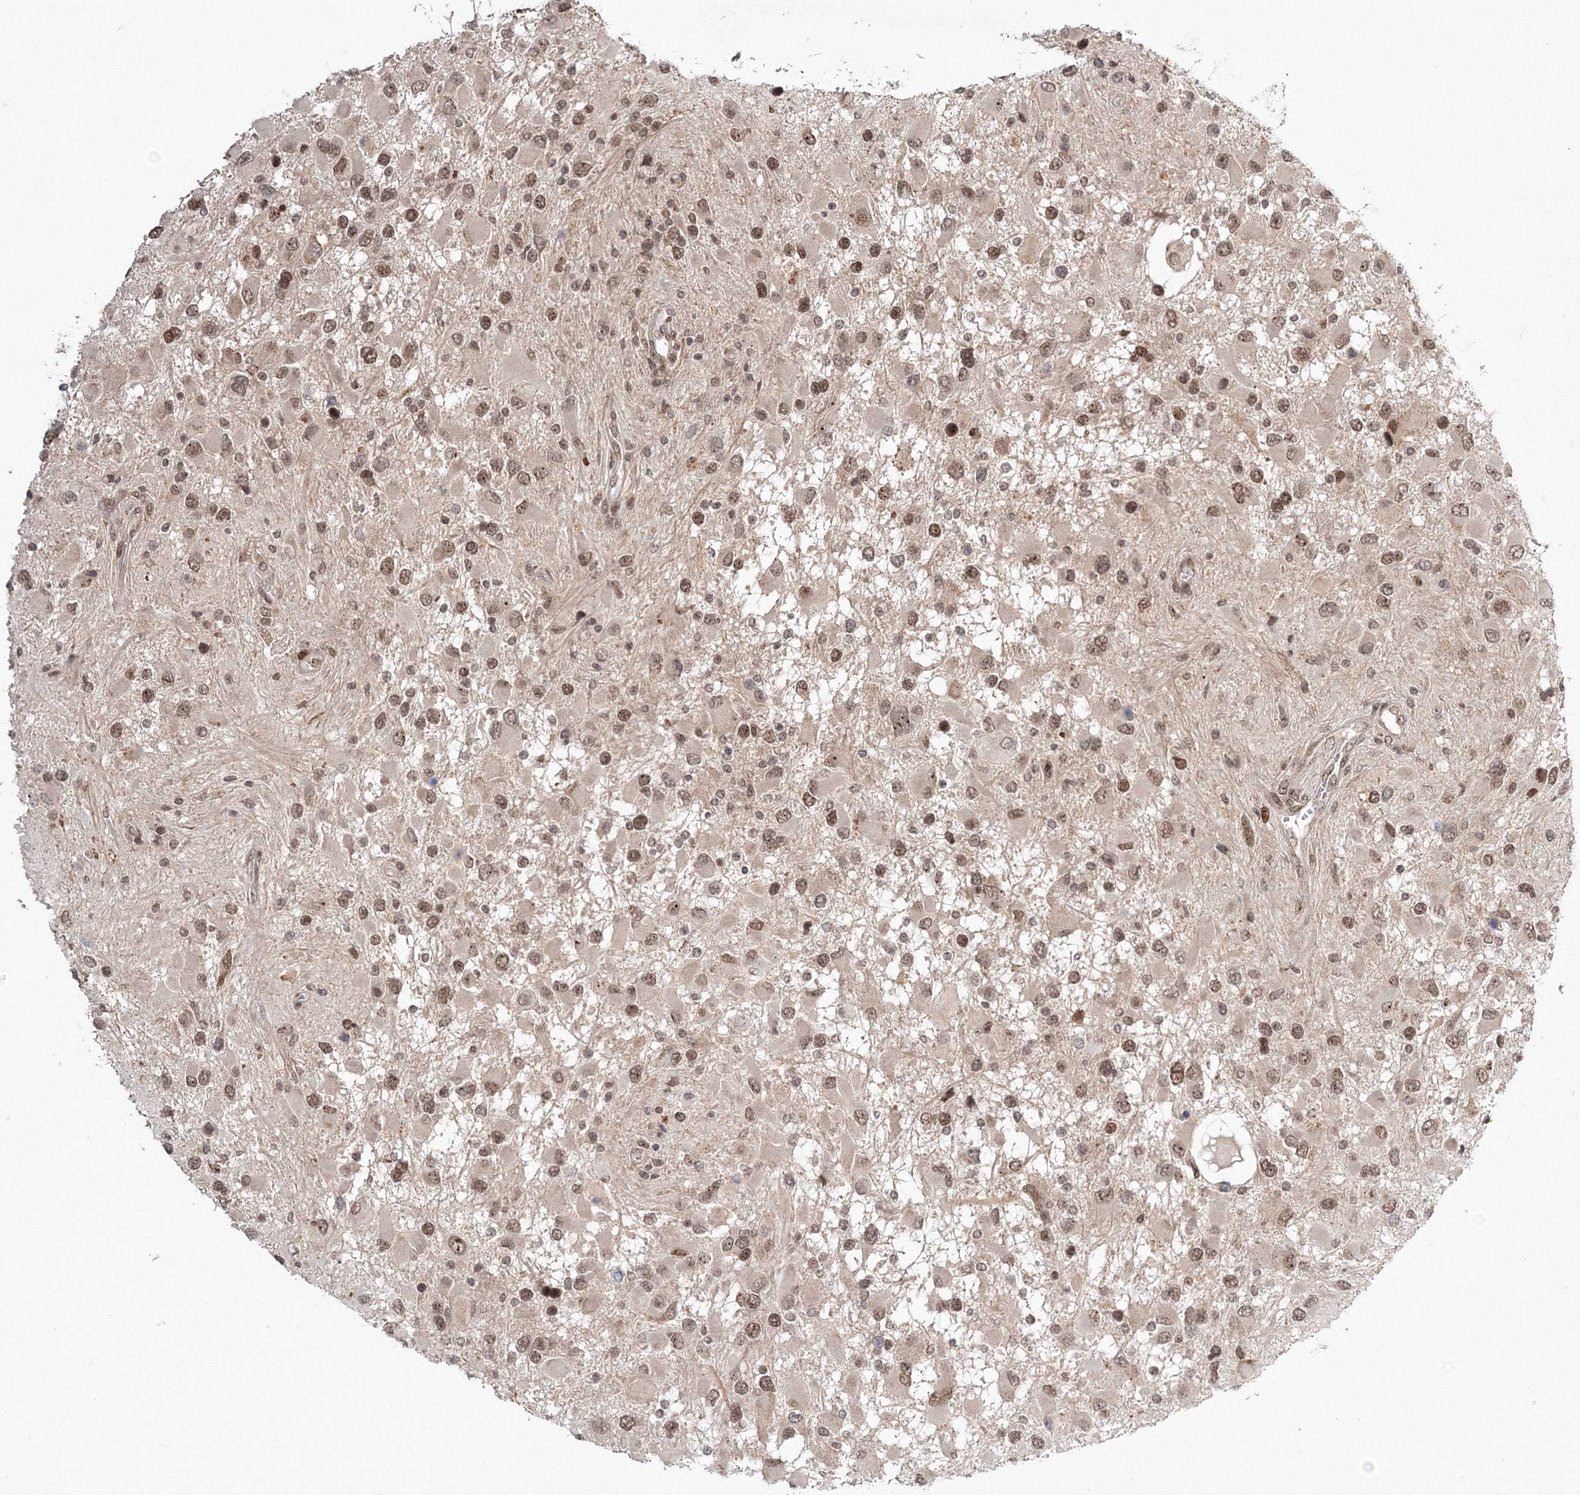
{"staining": {"intensity": "moderate", "quantity": ">75%", "location": "nuclear"}, "tissue": "glioma", "cell_type": "Tumor cells", "image_type": "cancer", "snomed": [{"axis": "morphology", "description": "Glioma, malignant, High grade"}, {"axis": "topography", "description": "Brain"}], "caption": "An image showing moderate nuclear positivity in approximately >75% of tumor cells in glioma, as visualized by brown immunohistochemical staining.", "gene": "NOA1", "patient": {"sex": "male", "age": 53}}